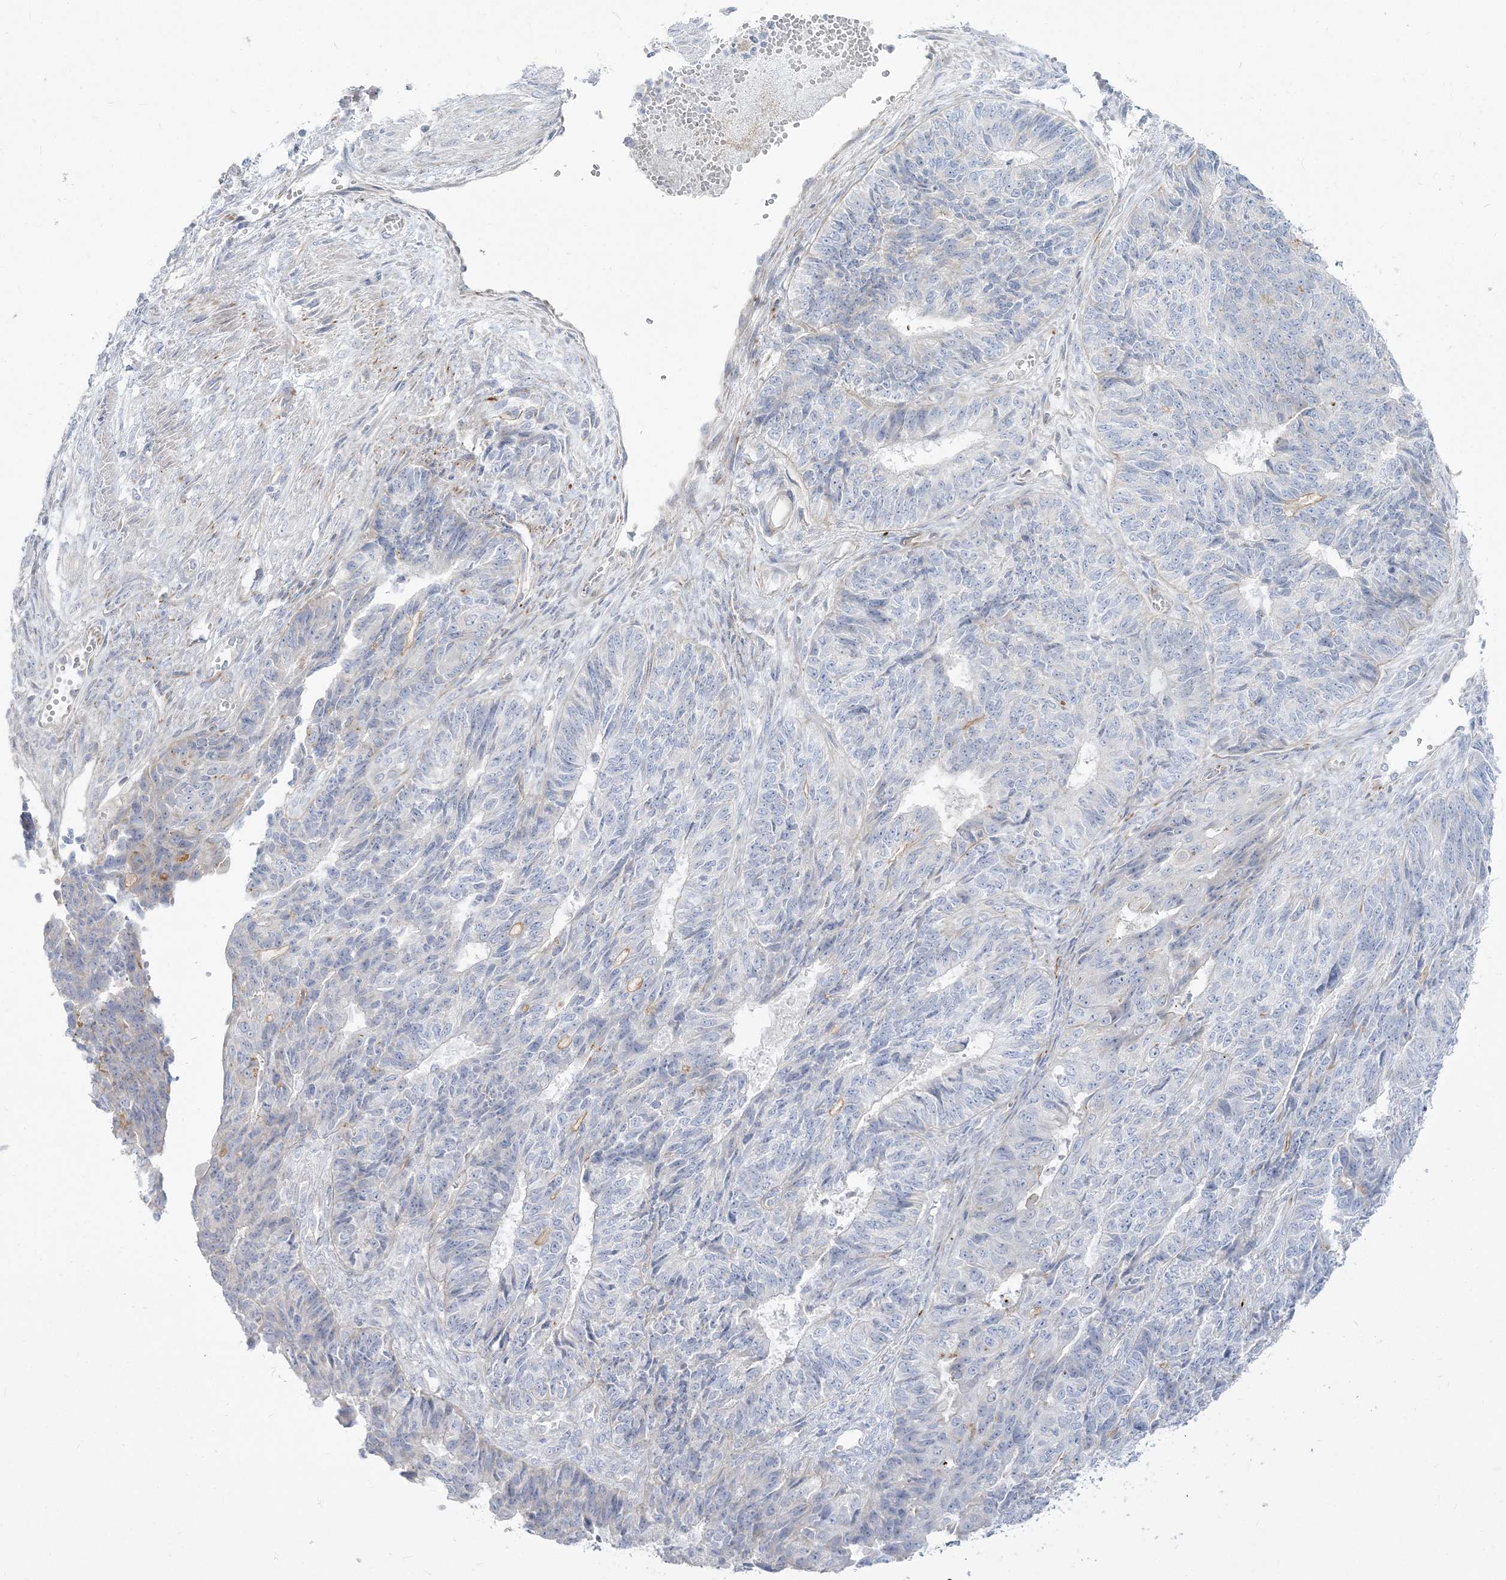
{"staining": {"intensity": "negative", "quantity": "none", "location": "none"}, "tissue": "endometrial cancer", "cell_type": "Tumor cells", "image_type": "cancer", "snomed": [{"axis": "morphology", "description": "Adenocarcinoma, NOS"}, {"axis": "topography", "description": "Endometrium"}], "caption": "High magnification brightfield microscopy of endometrial cancer stained with DAB (brown) and counterstained with hematoxylin (blue): tumor cells show no significant expression.", "gene": "GPAT2", "patient": {"sex": "female", "age": 32}}